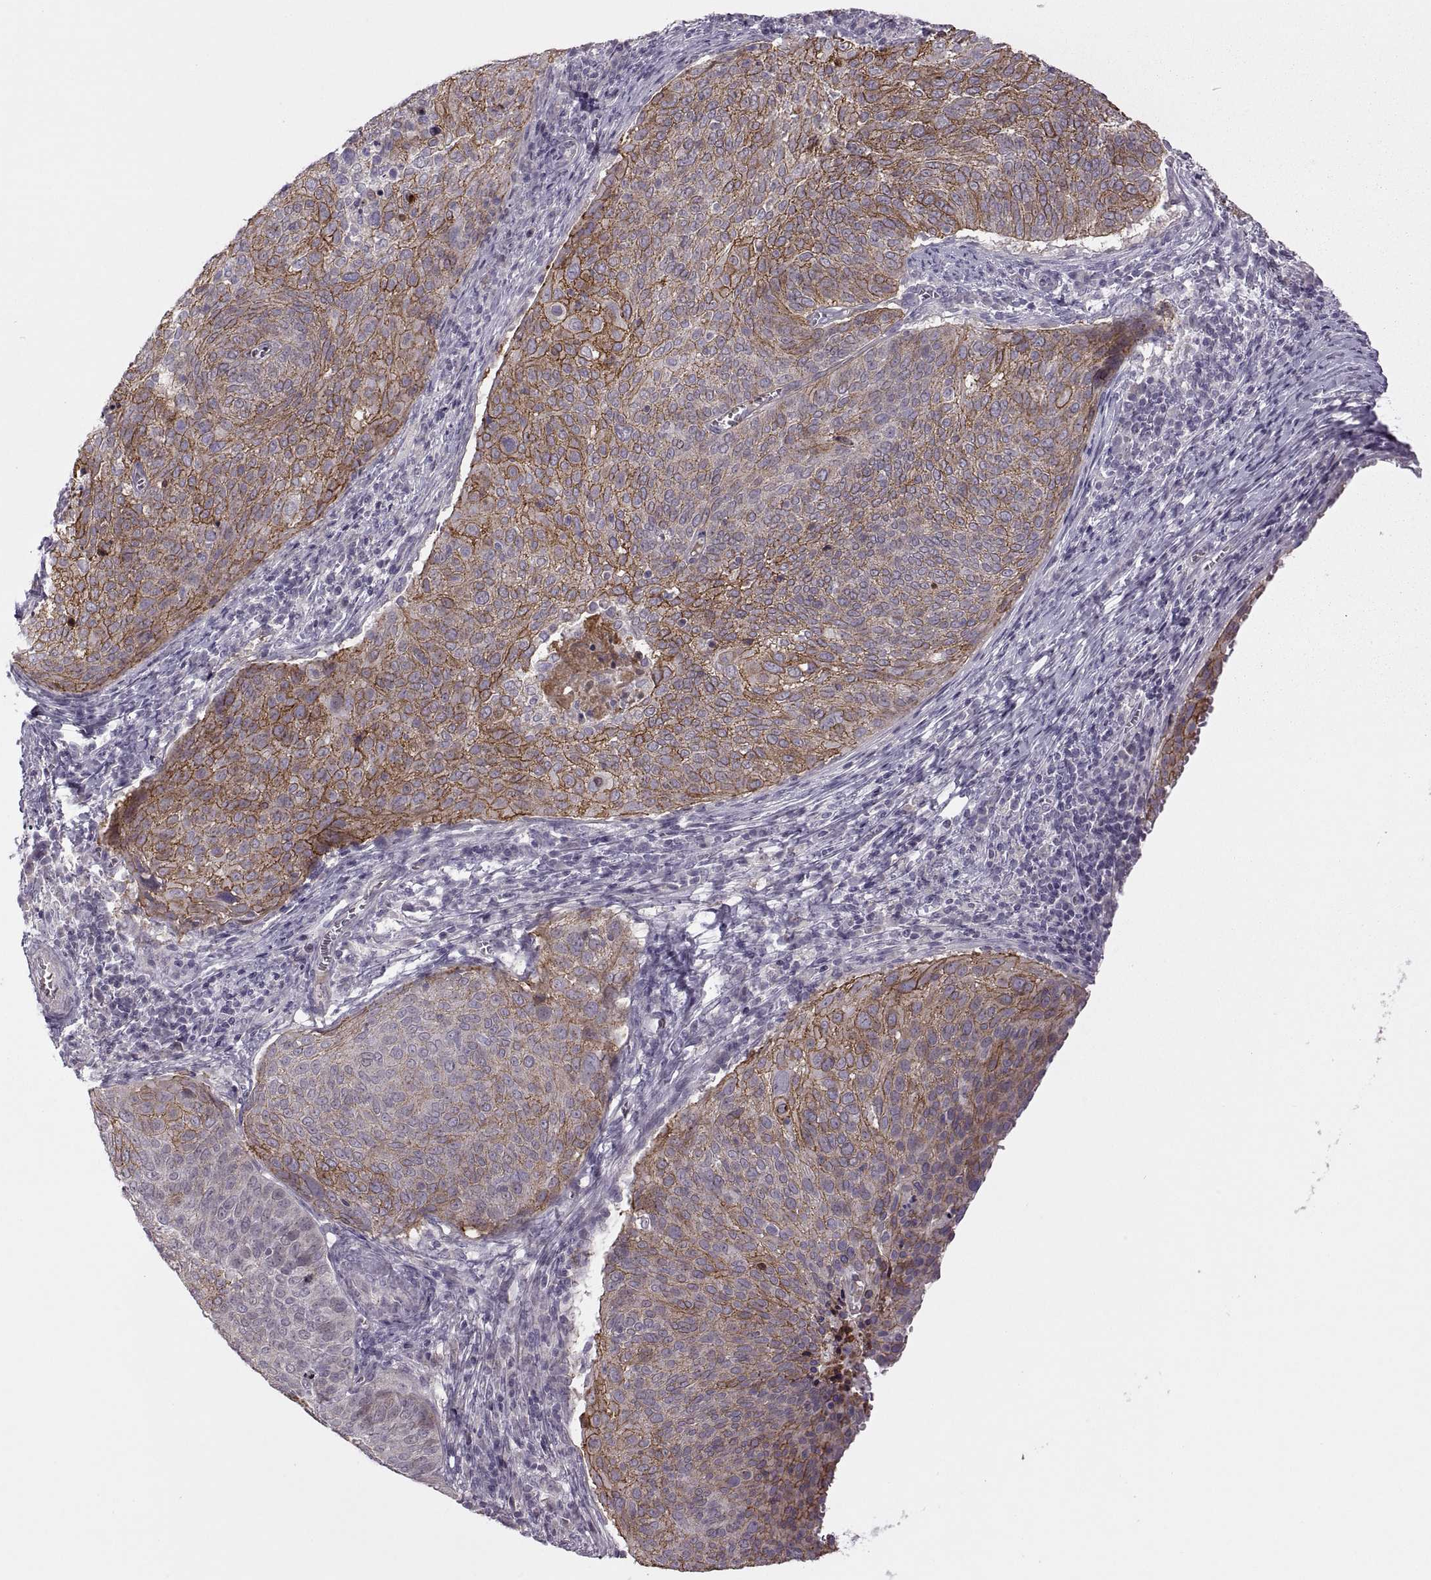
{"staining": {"intensity": "strong", "quantity": "25%-75%", "location": "cytoplasmic/membranous"}, "tissue": "cervical cancer", "cell_type": "Tumor cells", "image_type": "cancer", "snomed": [{"axis": "morphology", "description": "Squamous cell carcinoma, NOS"}, {"axis": "topography", "description": "Cervix"}], "caption": "Brown immunohistochemical staining in human cervical cancer (squamous cell carcinoma) exhibits strong cytoplasmic/membranous positivity in approximately 25%-75% of tumor cells. (brown staining indicates protein expression, while blue staining denotes nuclei).", "gene": "RIPK4", "patient": {"sex": "female", "age": 39}}